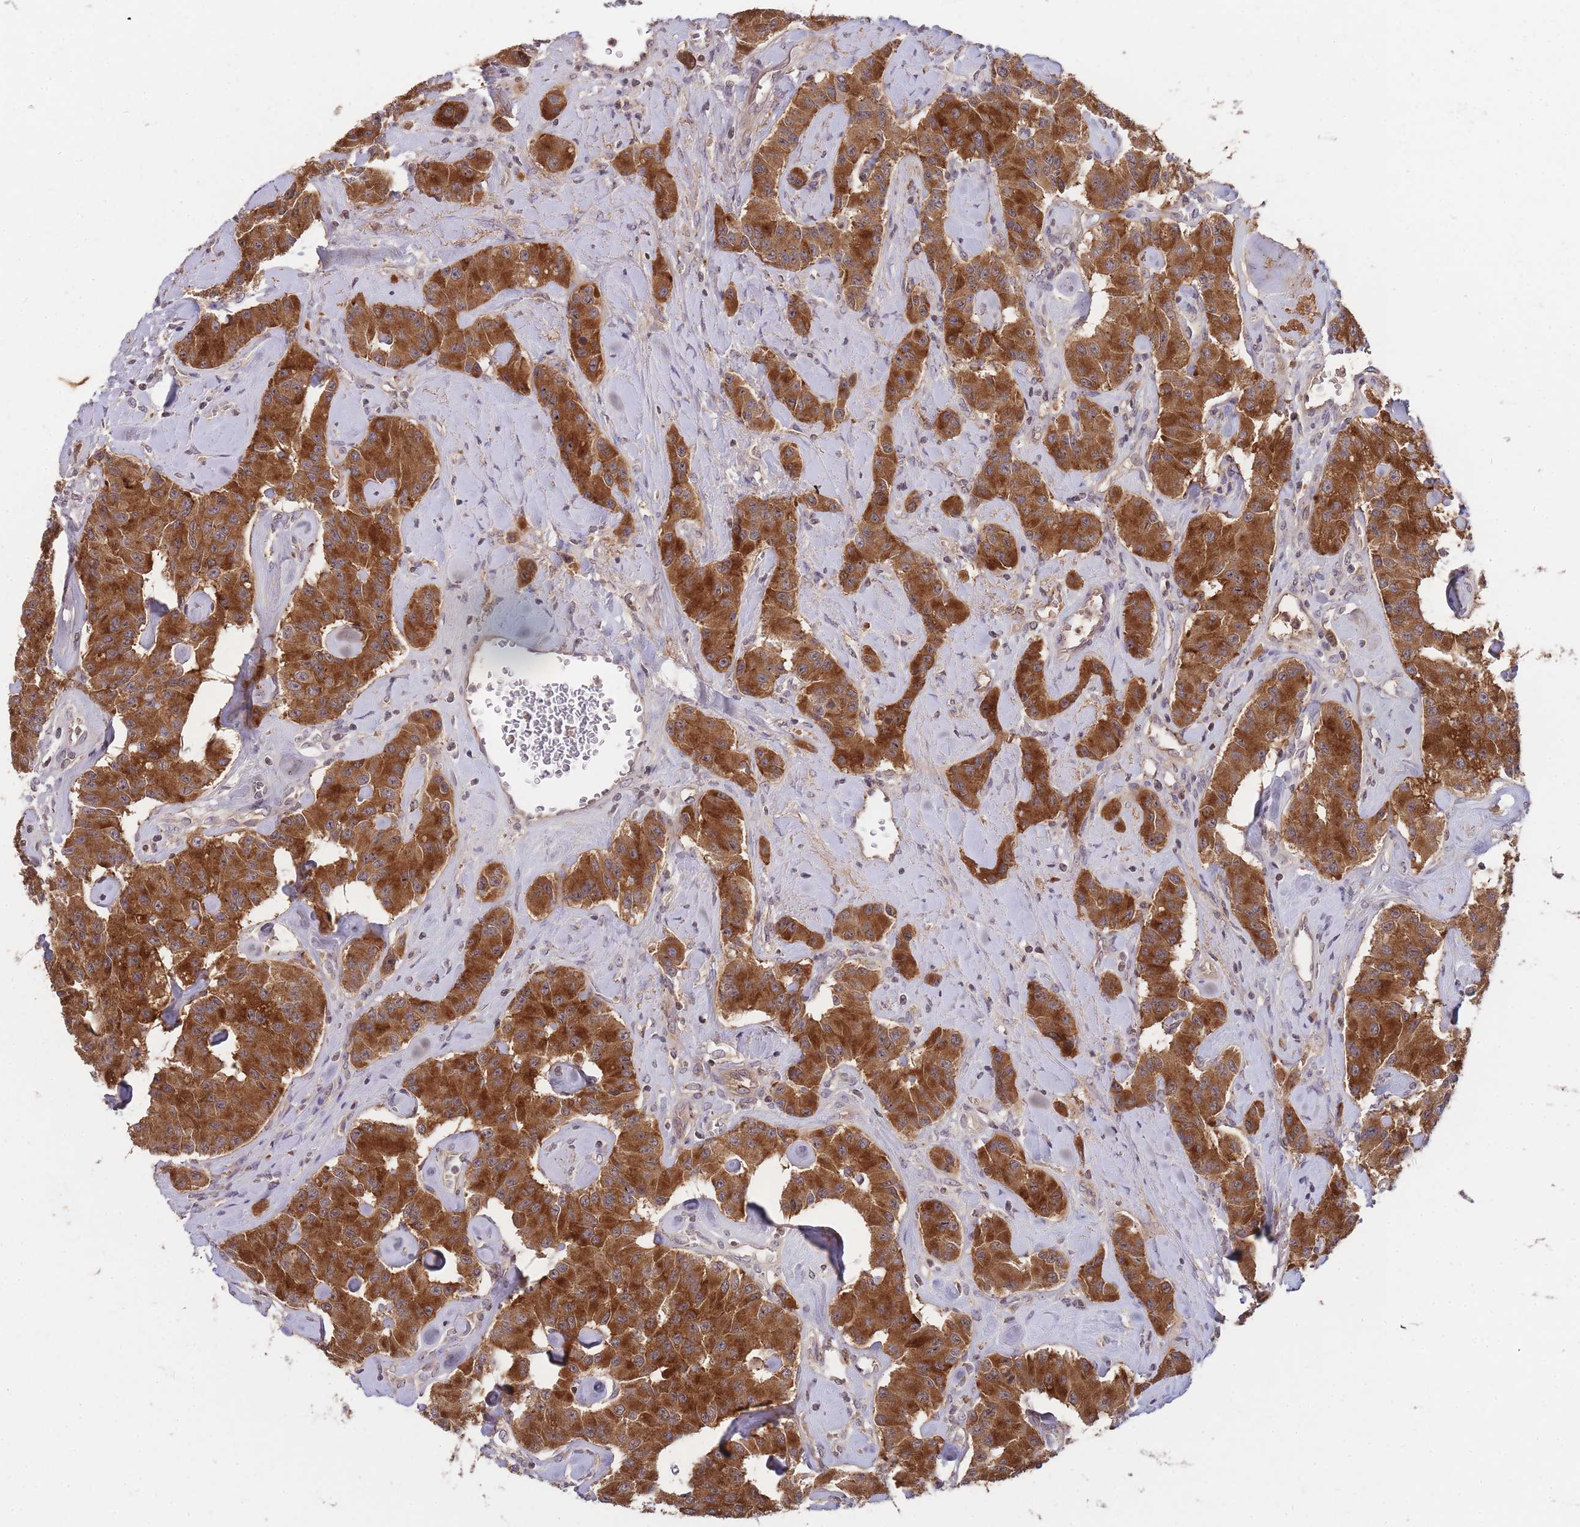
{"staining": {"intensity": "strong", "quantity": ">75%", "location": "cytoplasmic/membranous"}, "tissue": "carcinoid", "cell_type": "Tumor cells", "image_type": "cancer", "snomed": [{"axis": "morphology", "description": "Carcinoid, malignant, NOS"}, {"axis": "topography", "description": "Pancreas"}], "caption": "Immunohistochemistry (IHC) of human carcinoid displays high levels of strong cytoplasmic/membranous positivity in approximately >75% of tumor cells.", "gene": "RALGDS", "patient": {"sex": "male", "age": 41}}